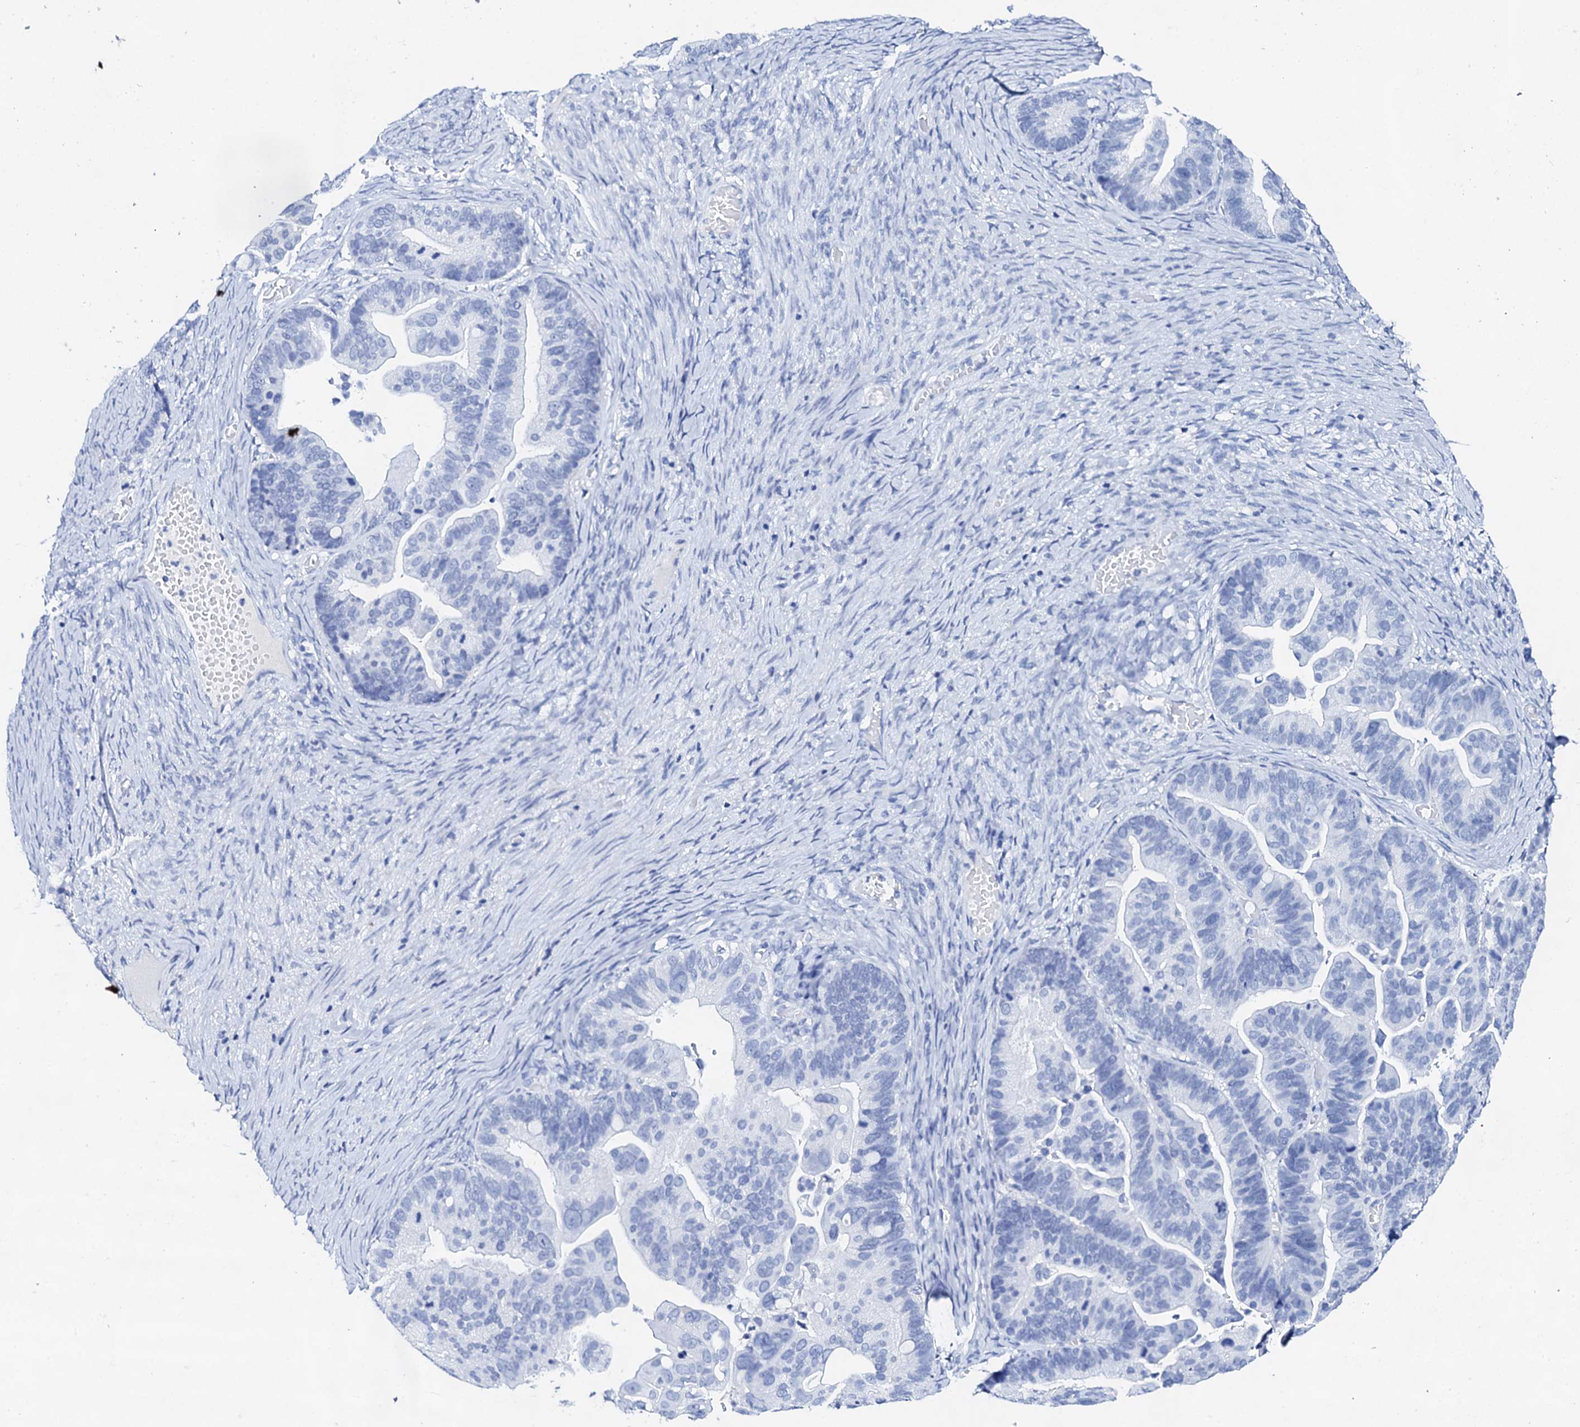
{"staining": {"intensity": "negative", "quantity": "none", "location": "none"}, "tissue": "ovarian cancer", "cell_type": "Tumor cells", "image_type": "cancer", "snomed": [{"axis": "morphology", "description": "Cystadenocarcinoma, serous, NOS"}, {"axis": "topography", "description": "Ovary"}], "caption": "High power microscopy micrograph of an immunohistochemistry (IHC) histopathology image of ovarian cancer, revealing no significant expression in tumor cells.", "gene": "FBXL16", "patient": {"sex": "female", "age": 56}}